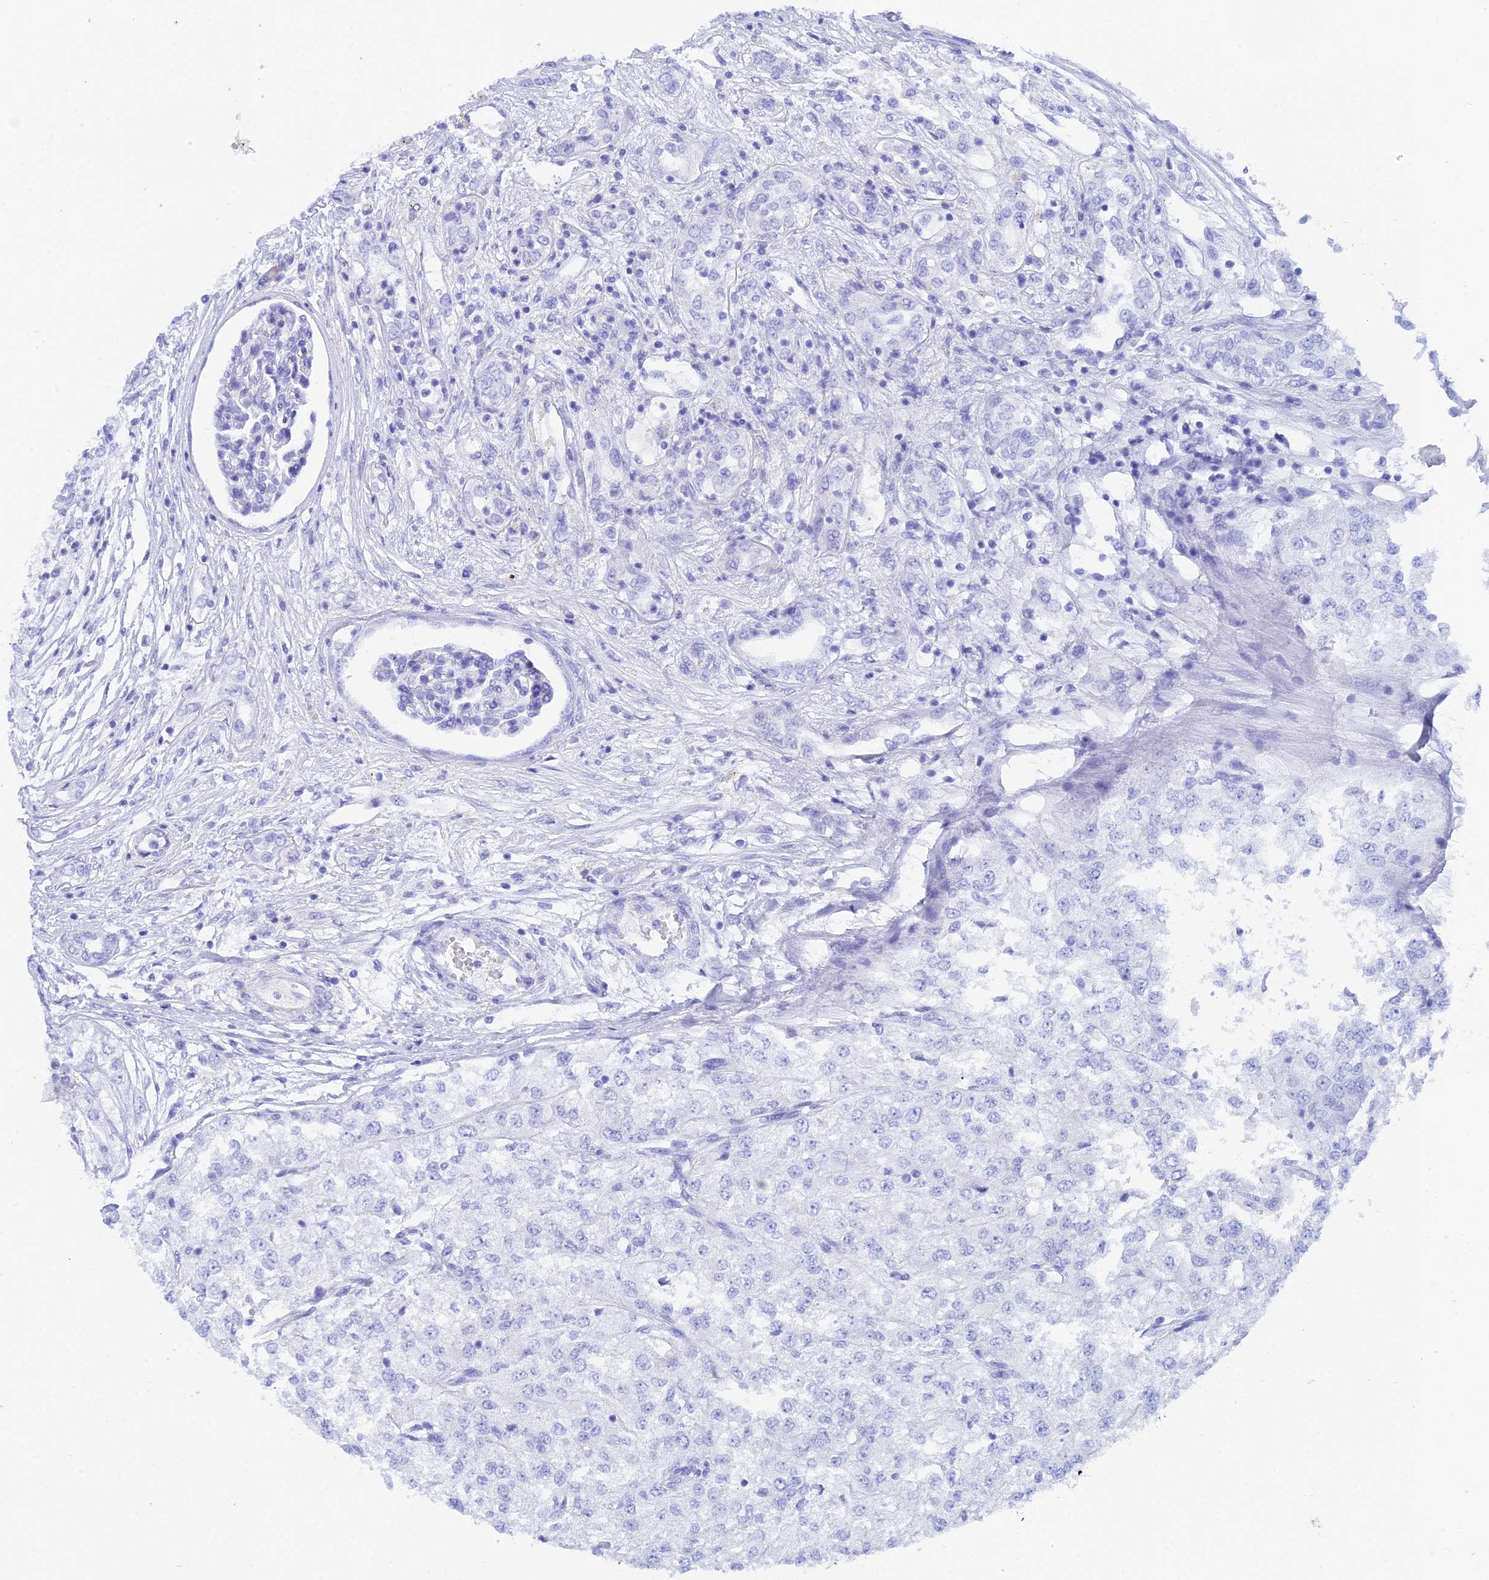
{"staining": {"intensity": "negative", "quantity": "none", "location": "none"}, "tissue": "renal cancer", "cell_type": "Tumor cells", "image_type": "cancer", "snomed": [{"axis": "morphology", "description": "Adenocarcinoma, NOS"}, {"axis": "topography", "description": "Kidney"}], "caption": "Tumor cells show no significant positivity in adenocarcinoma (renal).", "gene": "REG1A", "patient": {"sex": "female", "age": 54}}